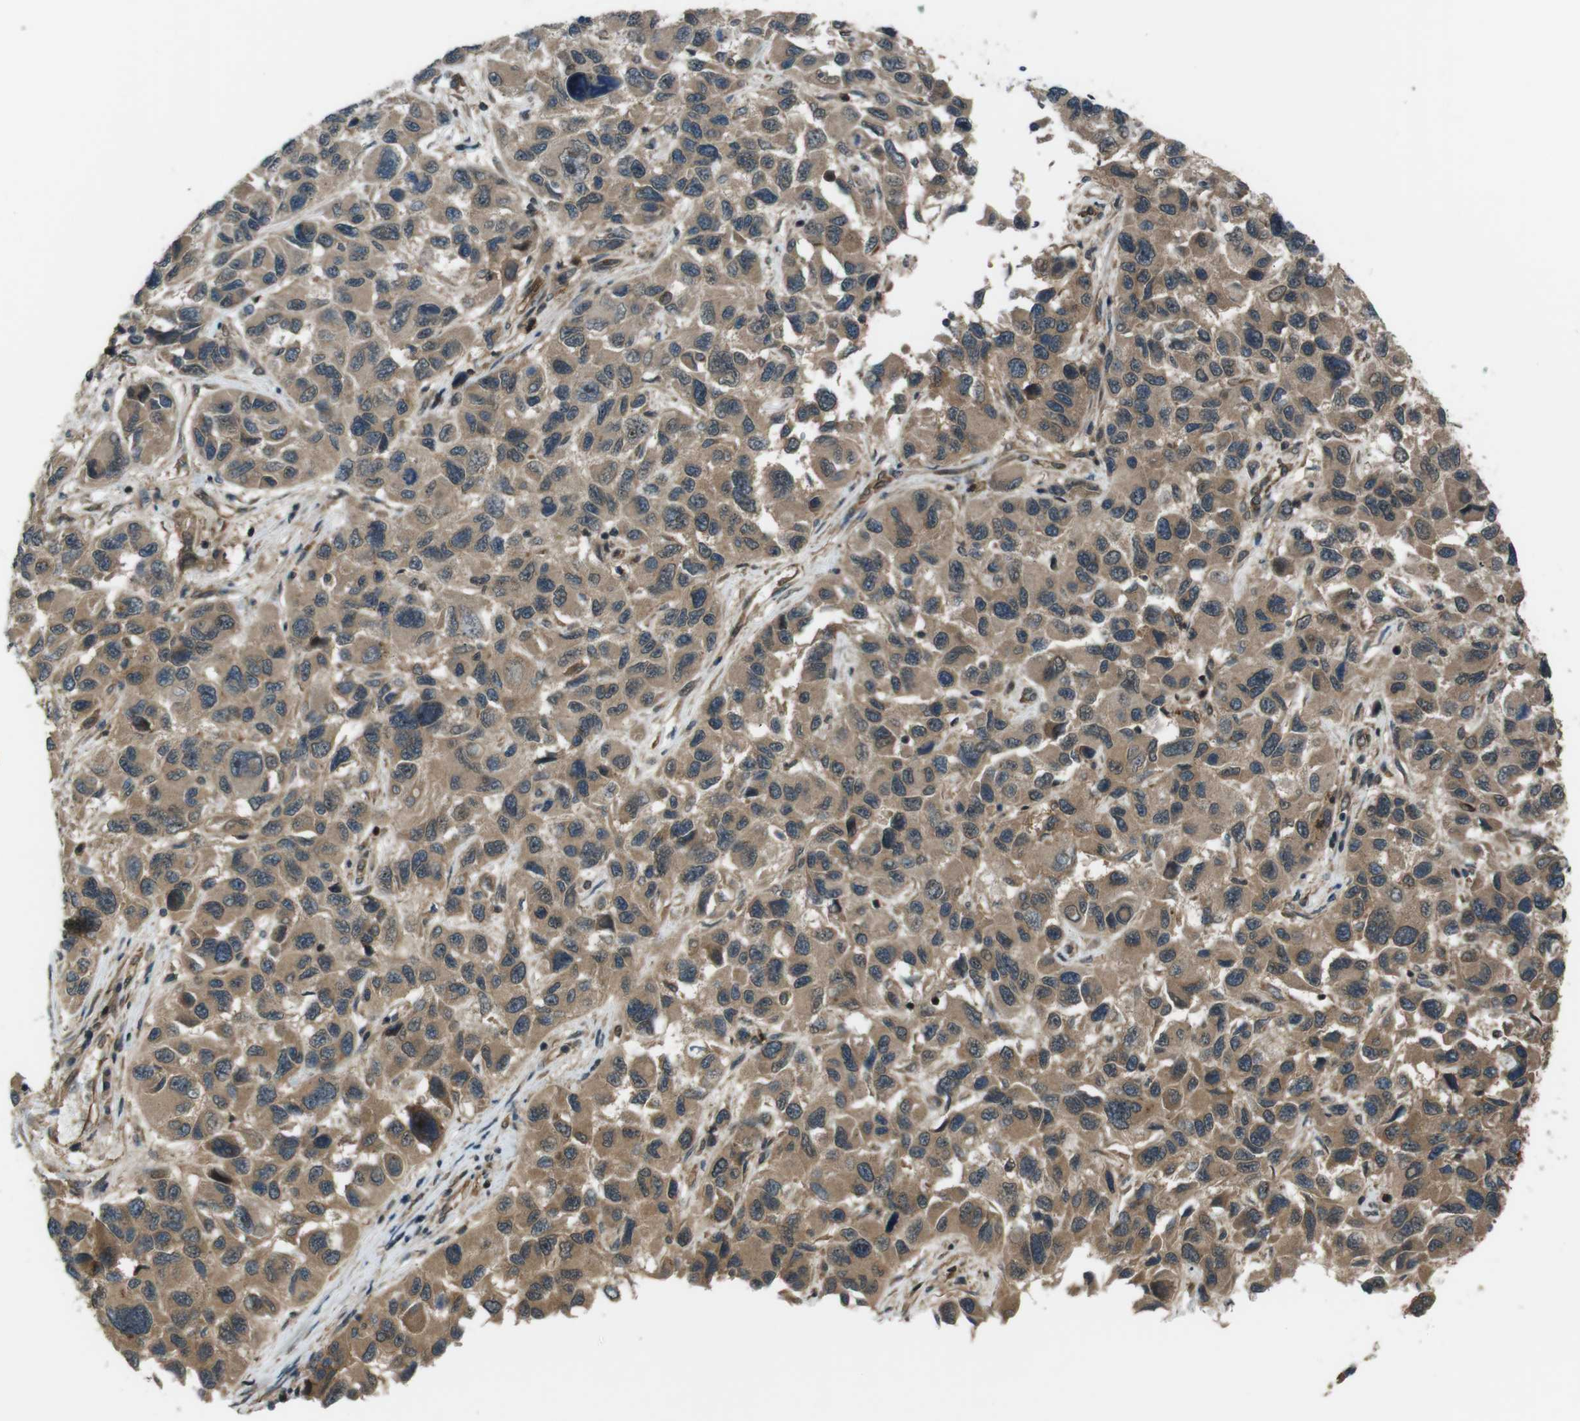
{"staining": {"intensity": "moderate", "quantity": ">75%", "location": "cytoplasmic/membranous,nuclear"}, "tissue": "melanoma", "cell_type": "Tumor cells", "image_type": "cancer", "snomed": [{"axis": "morphology", "description": "Malignant melanoma, NOS"}, {"axis": "topography", "description": "Skin"}], "caption": "Melanoma stained with a protein marker demonstrates moderate staining in tumor cells.", "gene": "TIAM2", "patient": {"sex": "male", "age": 53}}